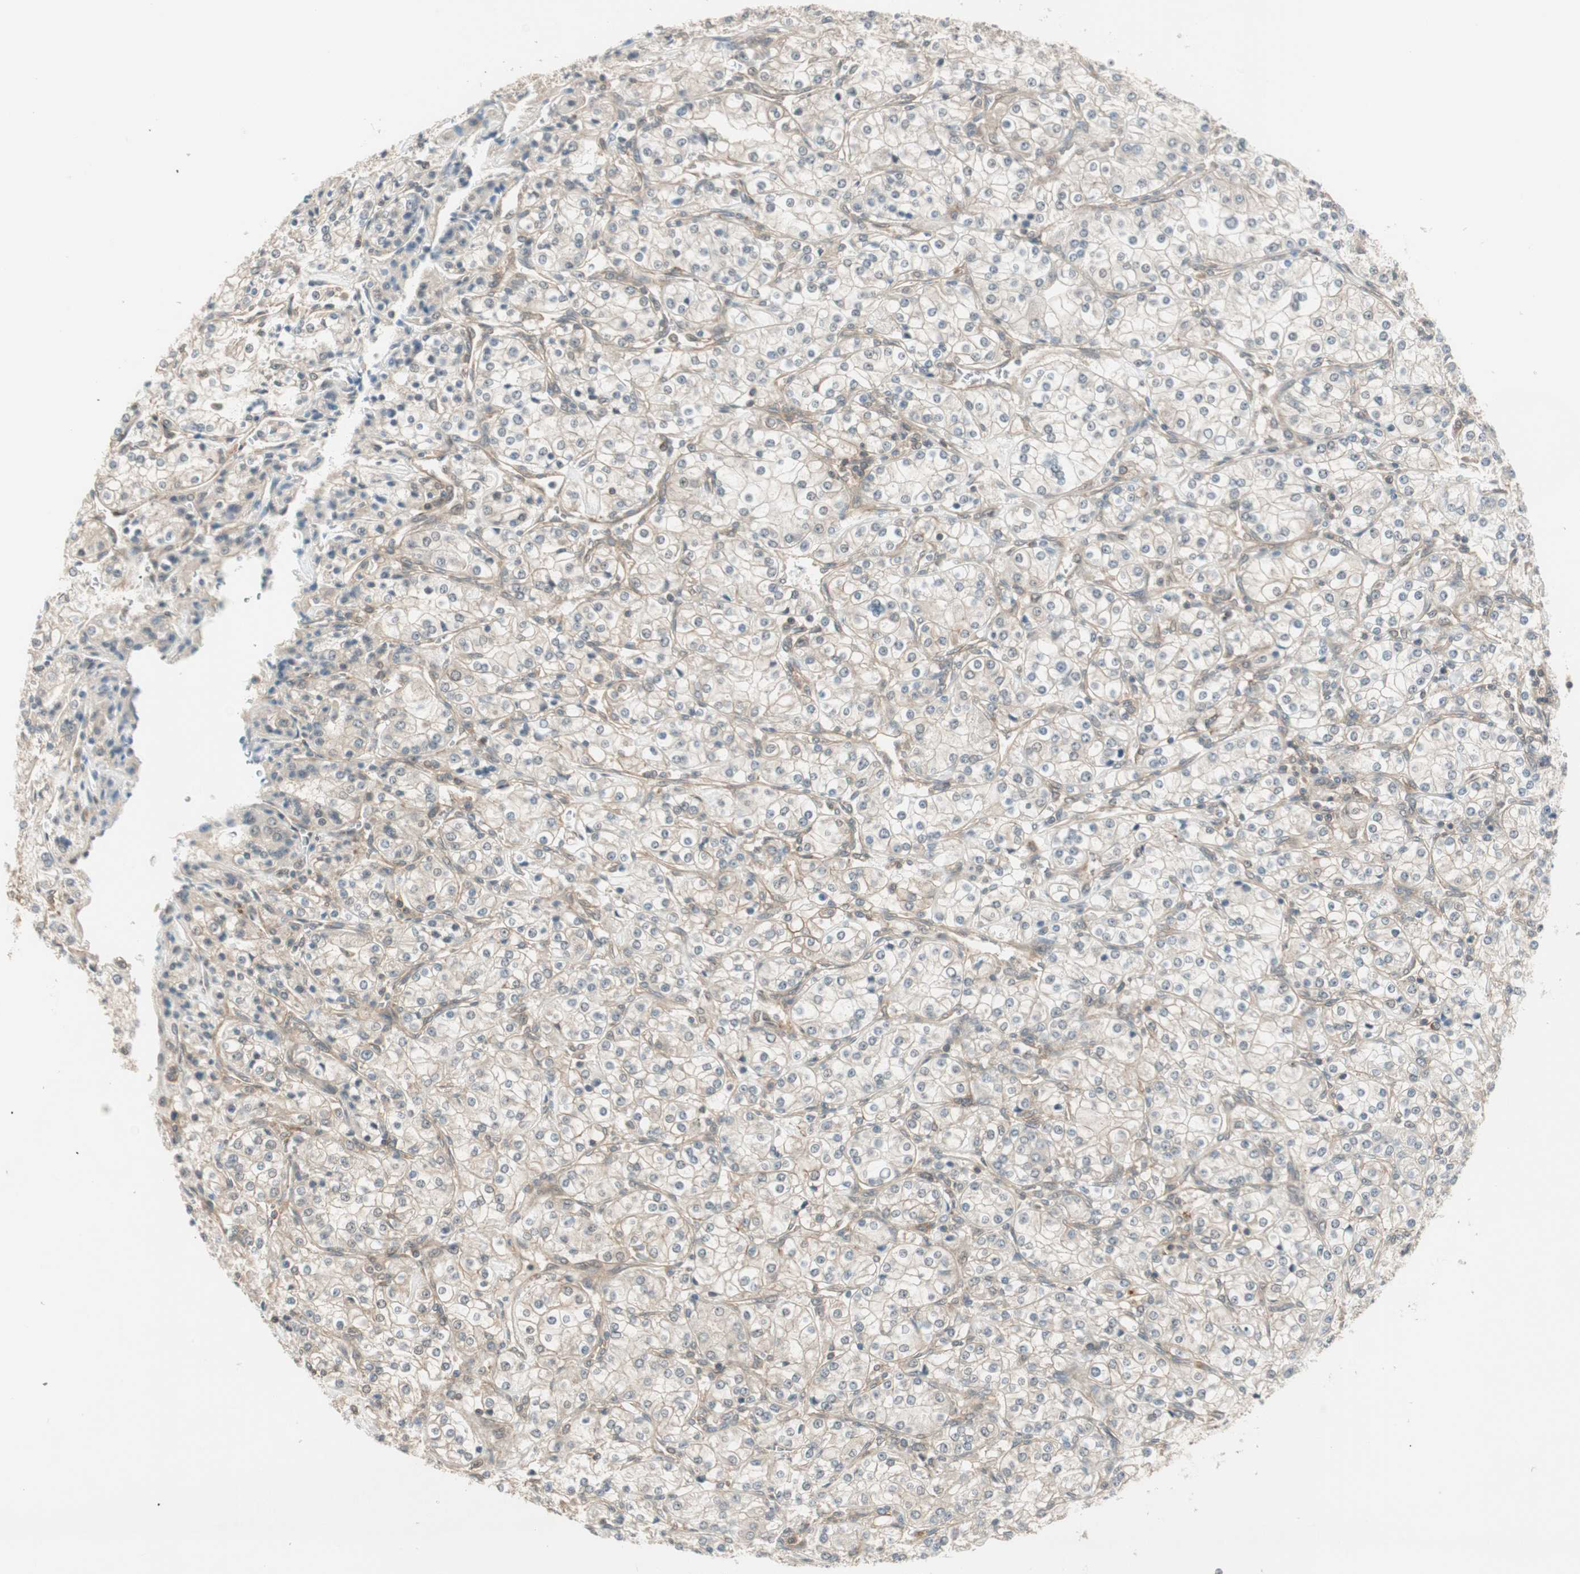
{"staining": {"intensity": "negative", "quantity": "none", "location": "none"}, "tissue": "renal cancer", "cell_type": "Tumor cells", "image_type": "cancer", "snomed": [{"axis": "morphology", "description": "Adenocarcinoma, NOS"}, {"axis": "topography", "description": "Kidney"}], "caption": "This is a photomicrograph of immunohistochemistry (IHC) staining of renal adenocarcinoma, which shows no expression in tumor cells.", "gene": "PSMD8", "patient": {"sex": "male", "age": 77}}